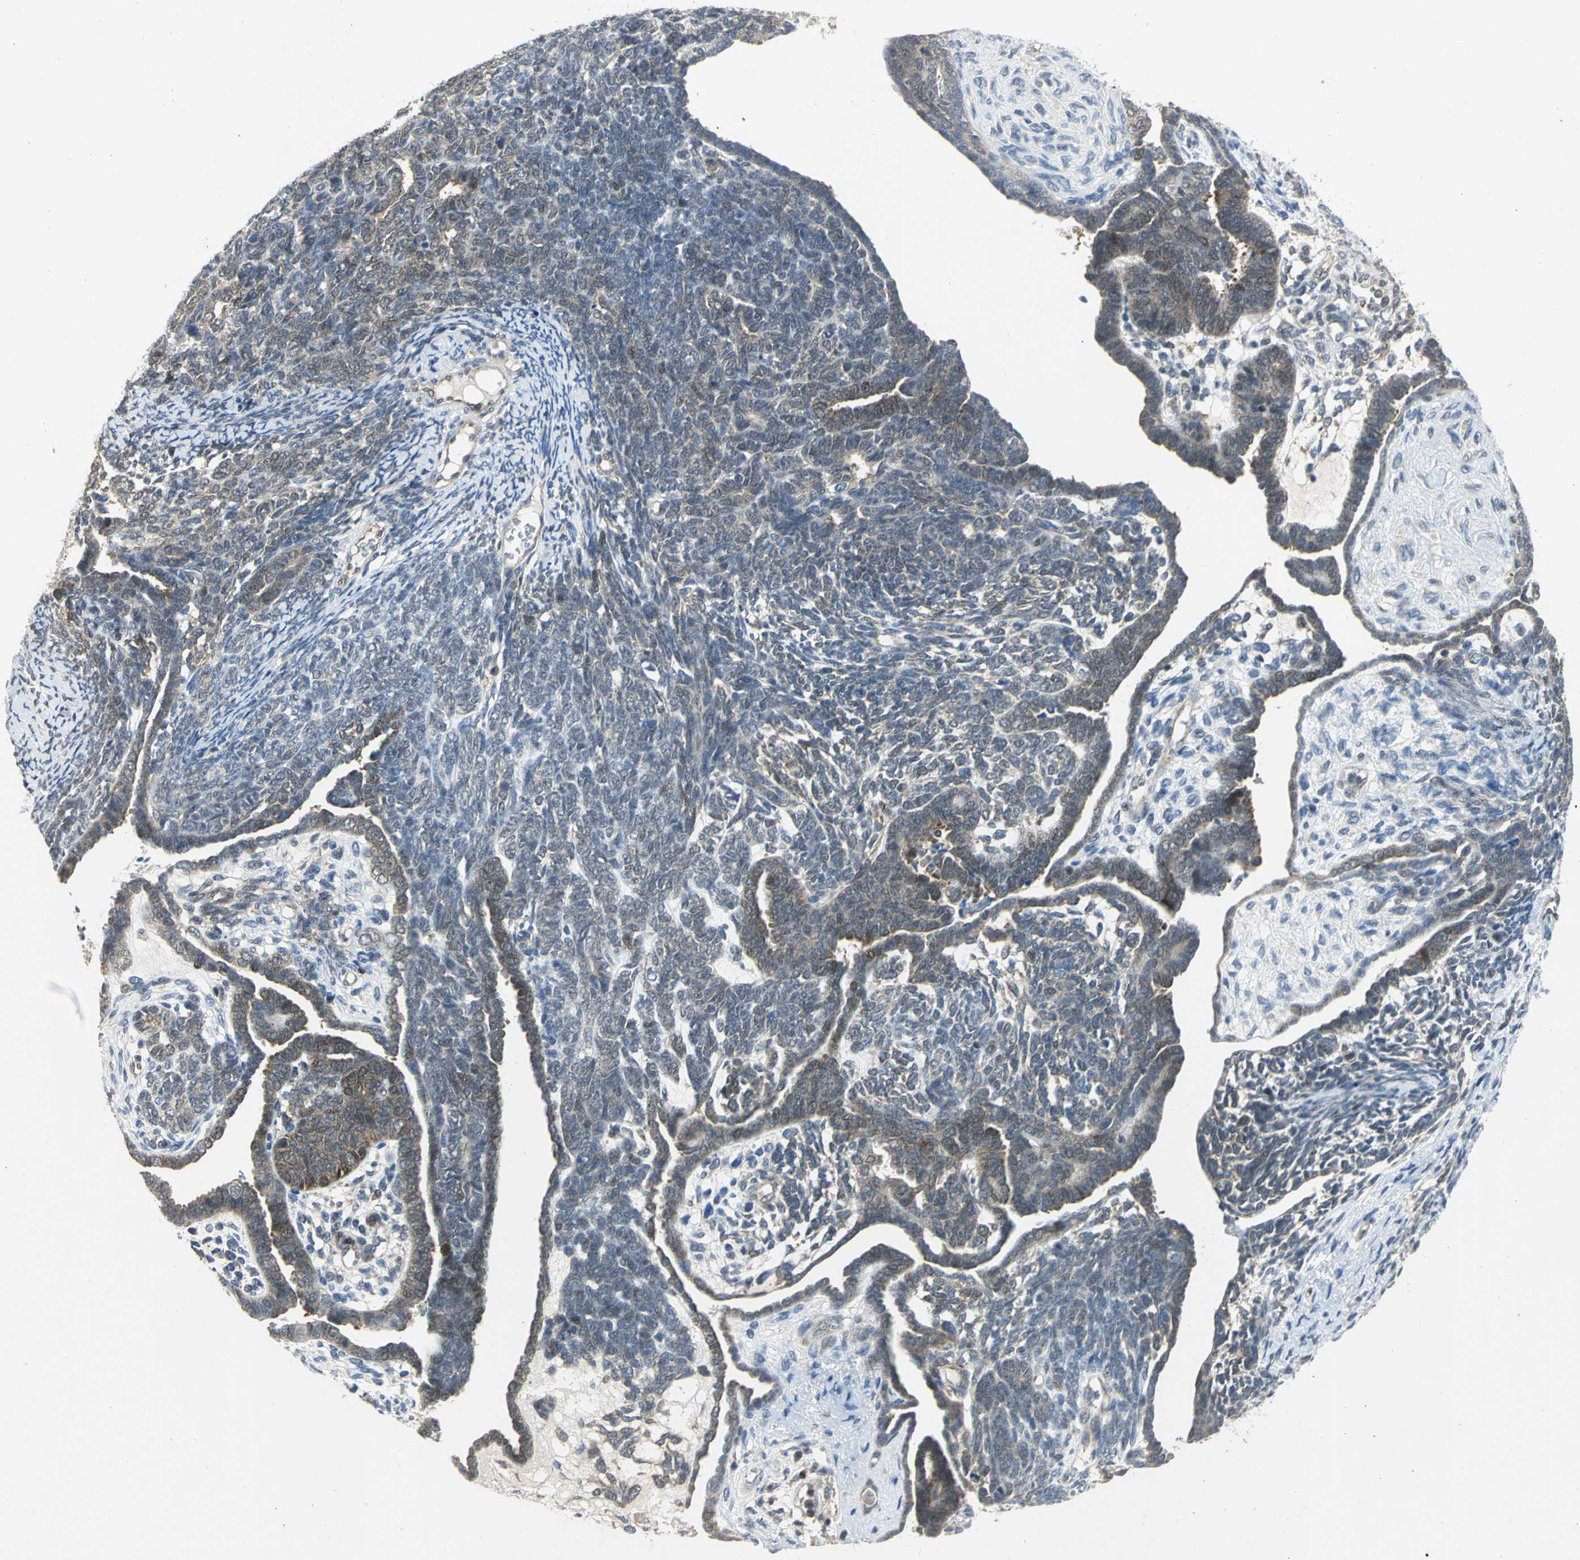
{"staining": {"intensity": "weak", "quantity": "25%-75%", "location": "cytoplasmic/membranous,nuclear"}, "tissue": "endometrial cancer", "cell_type": "Tumor cells", "image_type": "cancer", "snomed": [{"axis": "morphology", "description": "Neoplasm, malignant, NOS"}, {"axis": "topography", "description": "Endometrium"}], "caption": "Human endometrial cancer (neoplasm (malignant)) stained with a brown dye demonstrates weak cytoplasmic/membranous and nuclear positive positivity in about 25%-75% of tumor cells.", "gene": "PPIA", "patient": {"sex": "female", "age": 74}}